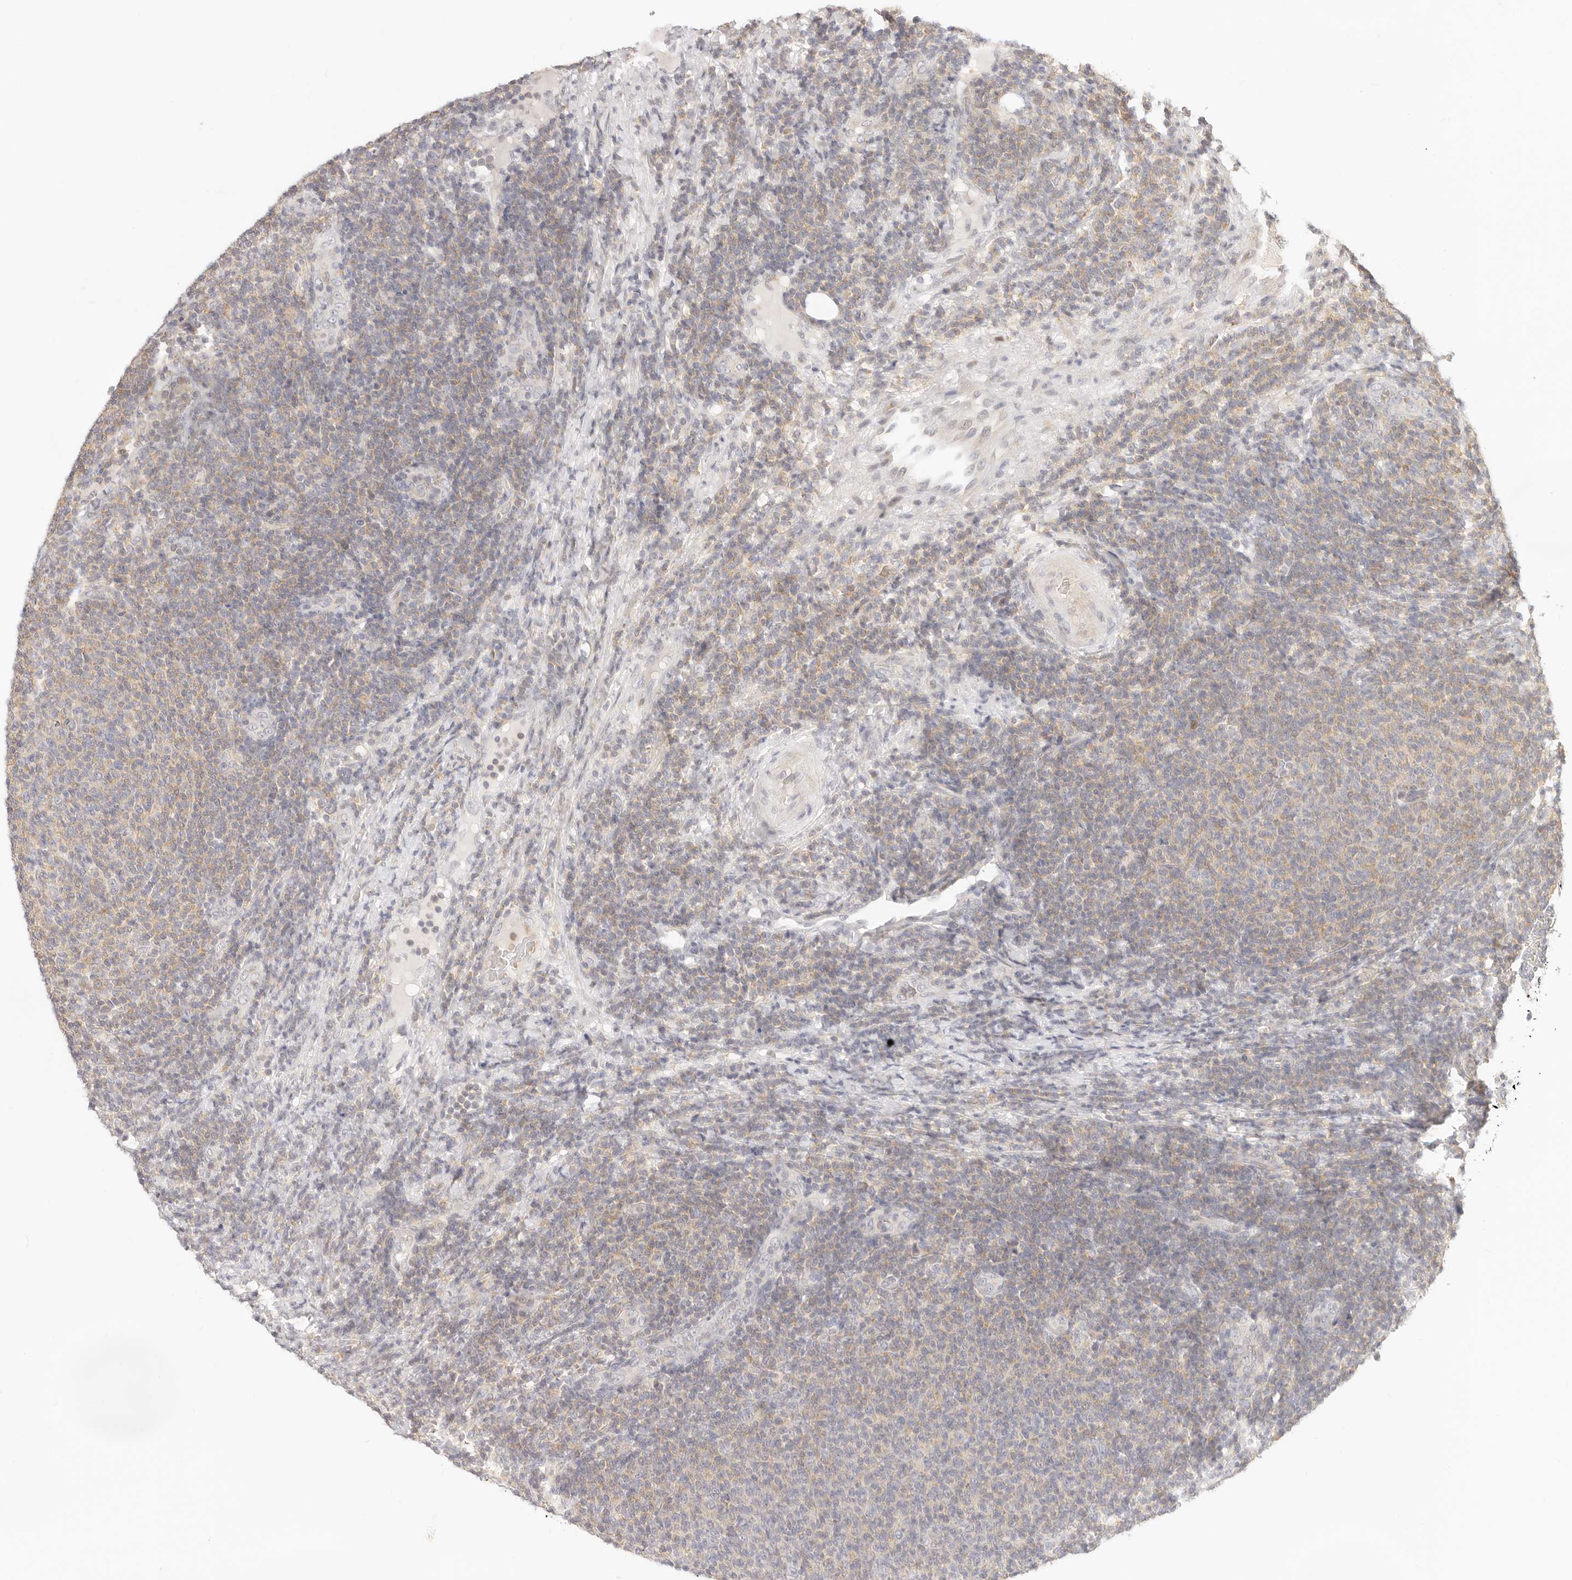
{"staining": {"intensity": "weak", "quantity": "25%-75%", "location": "cytoplasmic/membranous"}, "tissue": "lymphoma", "cell_type": "Tumor cells", "image_type": "cancer", "snomed": [{"axis": "morphology", "description": "Malignant lymphoma, non-Hodgkin's type, Low grade"}, {"axis": "topography", "description": "Lymph node"}], "caption": "This is an image of immunohistochemistry (IHC) staining of malignant lymphoma, non-Hodgkin's type (low-grade), which shows weak expression in the cytoplasmic/membranous of tumor cells.", "gene": "LTB4R2", "patient": {"sex": "male", "age": 66}}